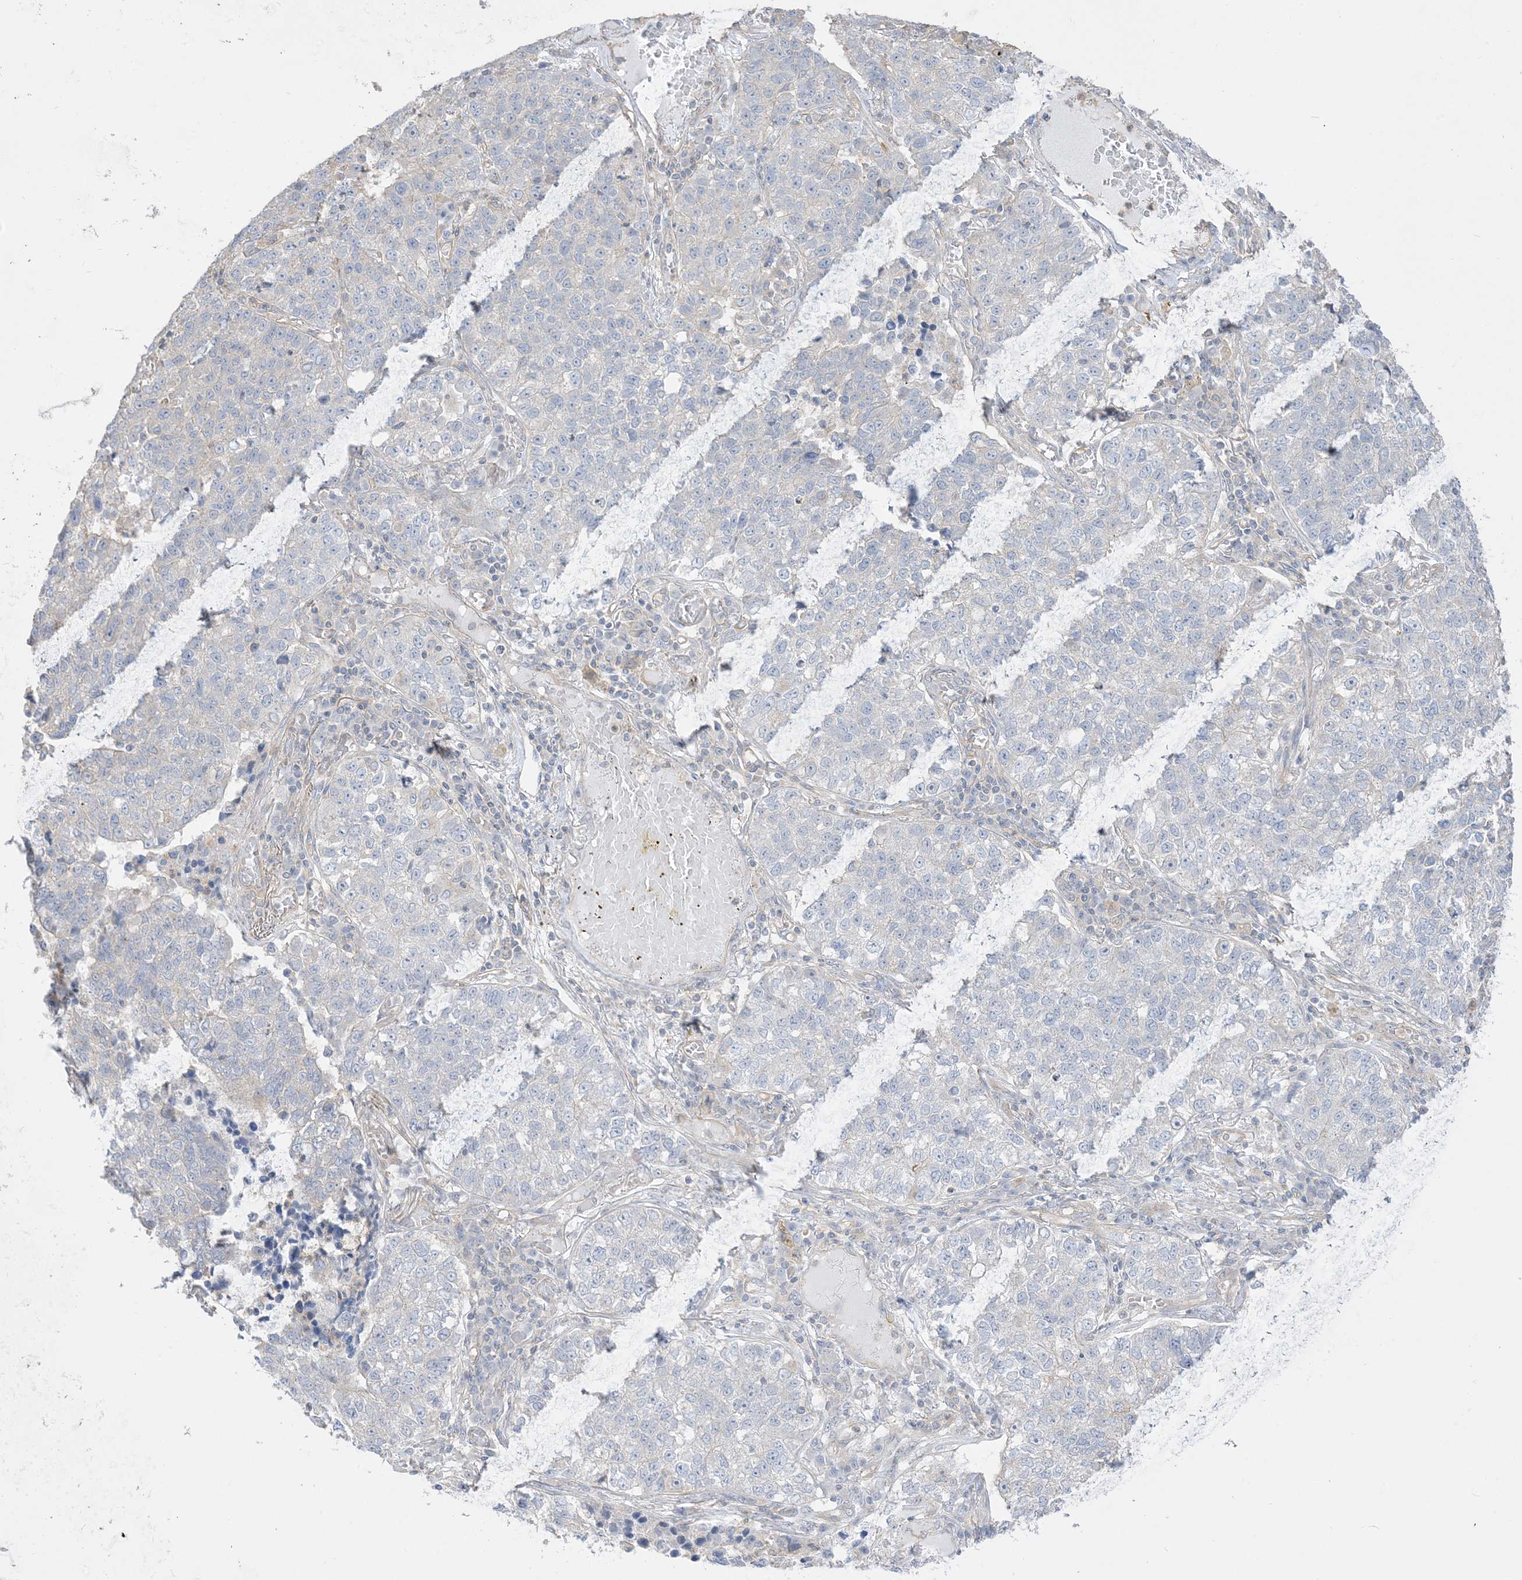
{"staining": {"intensity": "negative", "quantity": "none", "location": "none"}, "tissue": "lung cancer", "cell_type": "Tumor cells", "image_type": "cancer", "snomed": [{"axis": "morphology", "description": "Adenocarcinoma, NOS"}, {"axis": "topography", "description": "Lung"}], "caption": "Human lung cancer (adenocarcinoma) stained for a protein using IHC displays no positivity in tumor cells.", "gene": "ARHGEF9", "patient": {"sex": "male", "age": 49}}